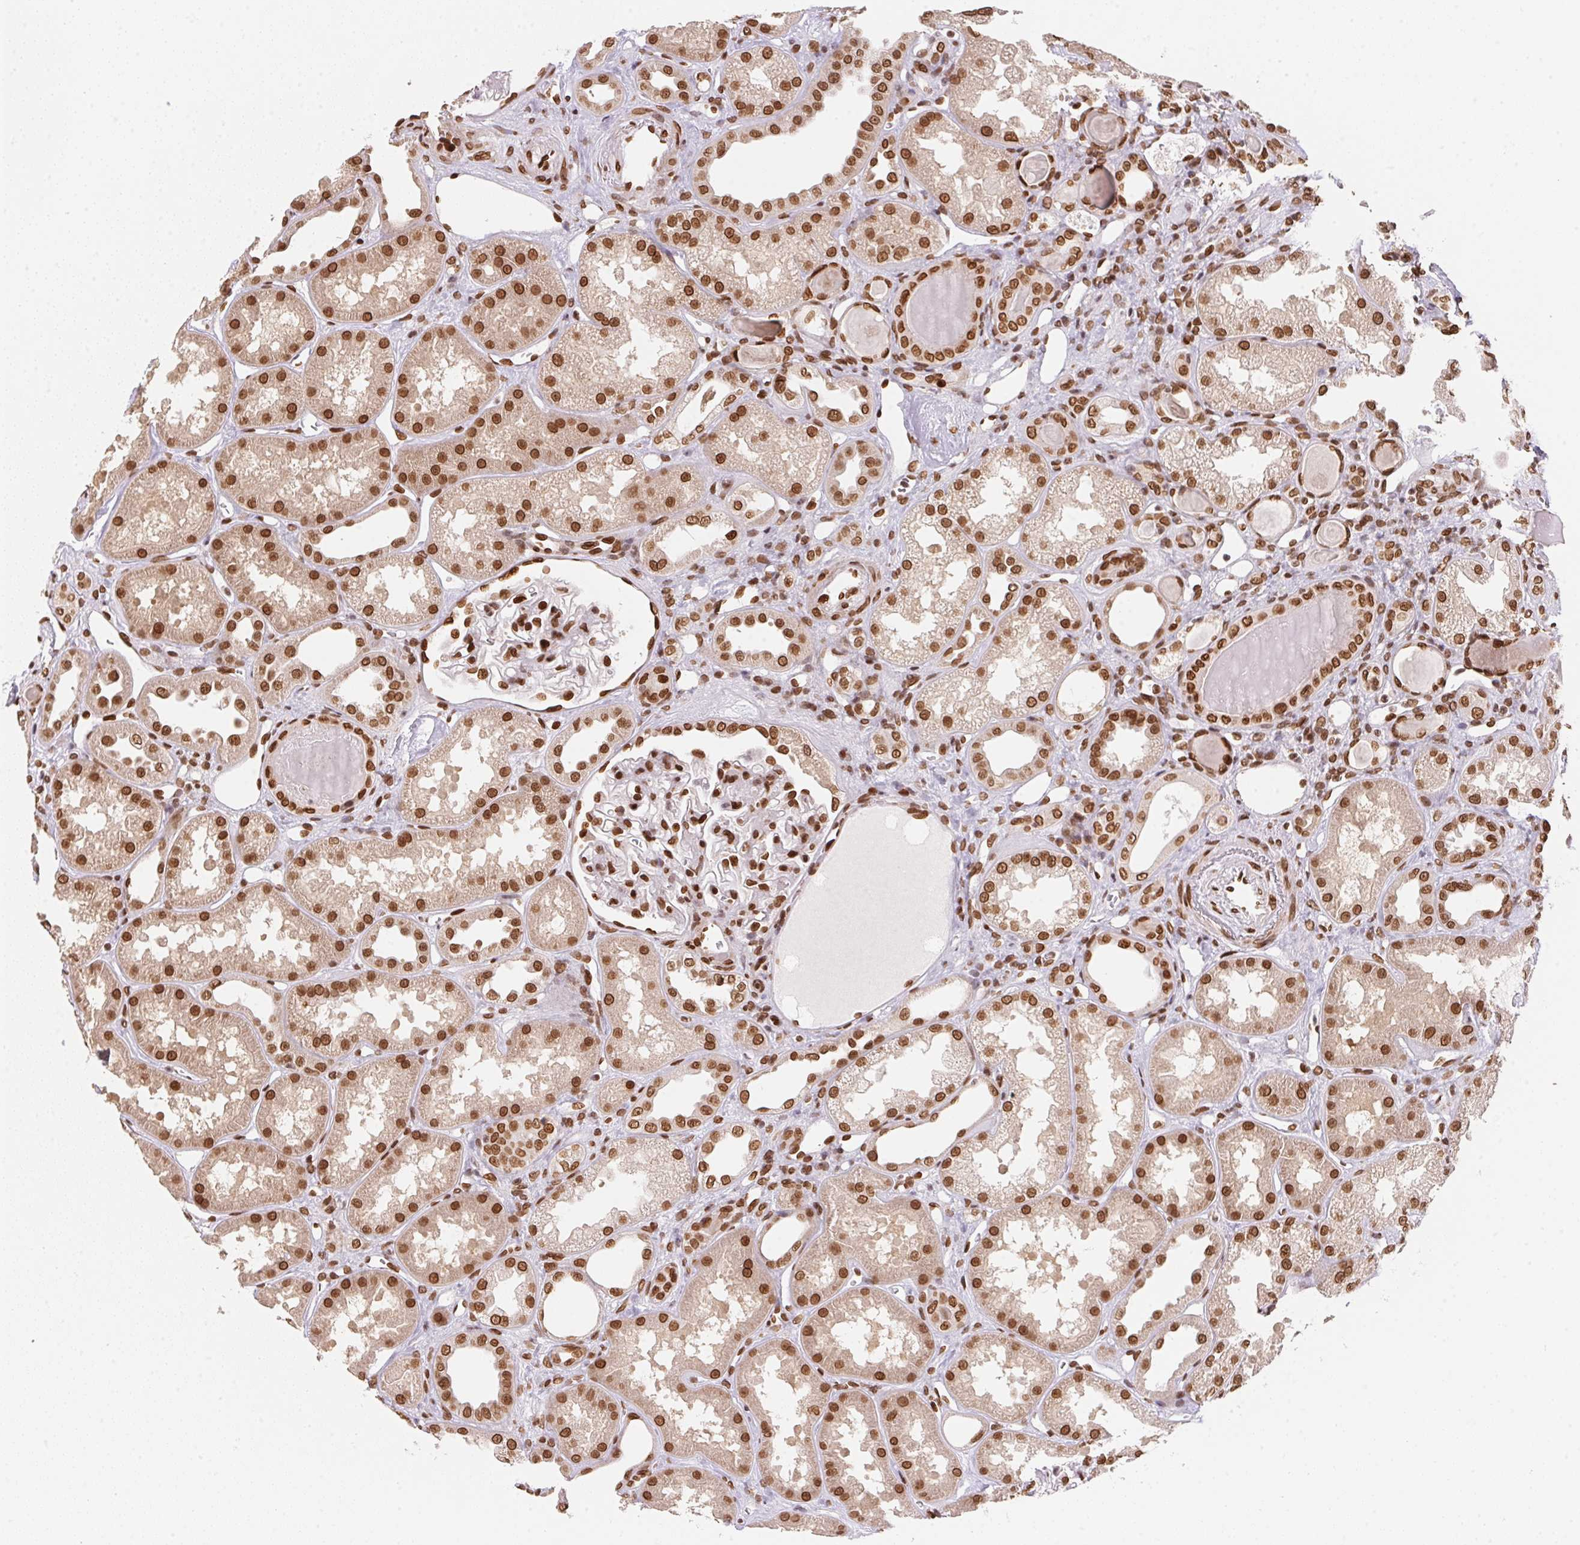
{"staining": {"intensity": "strong", "quantity": "25%-75%", "location": "nuclear"}, "tissue": "kidney", "cell_type": "Cells in glomeruli", "image_type": "normal", "snomed": [{"axis": "morphology", "description": "Normal tissue, NOS"}, {"axis": "topography", "description": "Kidney"}], "caption": "Protein staining of normal kidney reveals strong nuclear staining in approximately 25%-75% of cells in glomeruli.", "gene": "SAP30BP", "patient": {"sex": "male", "age": 61}}